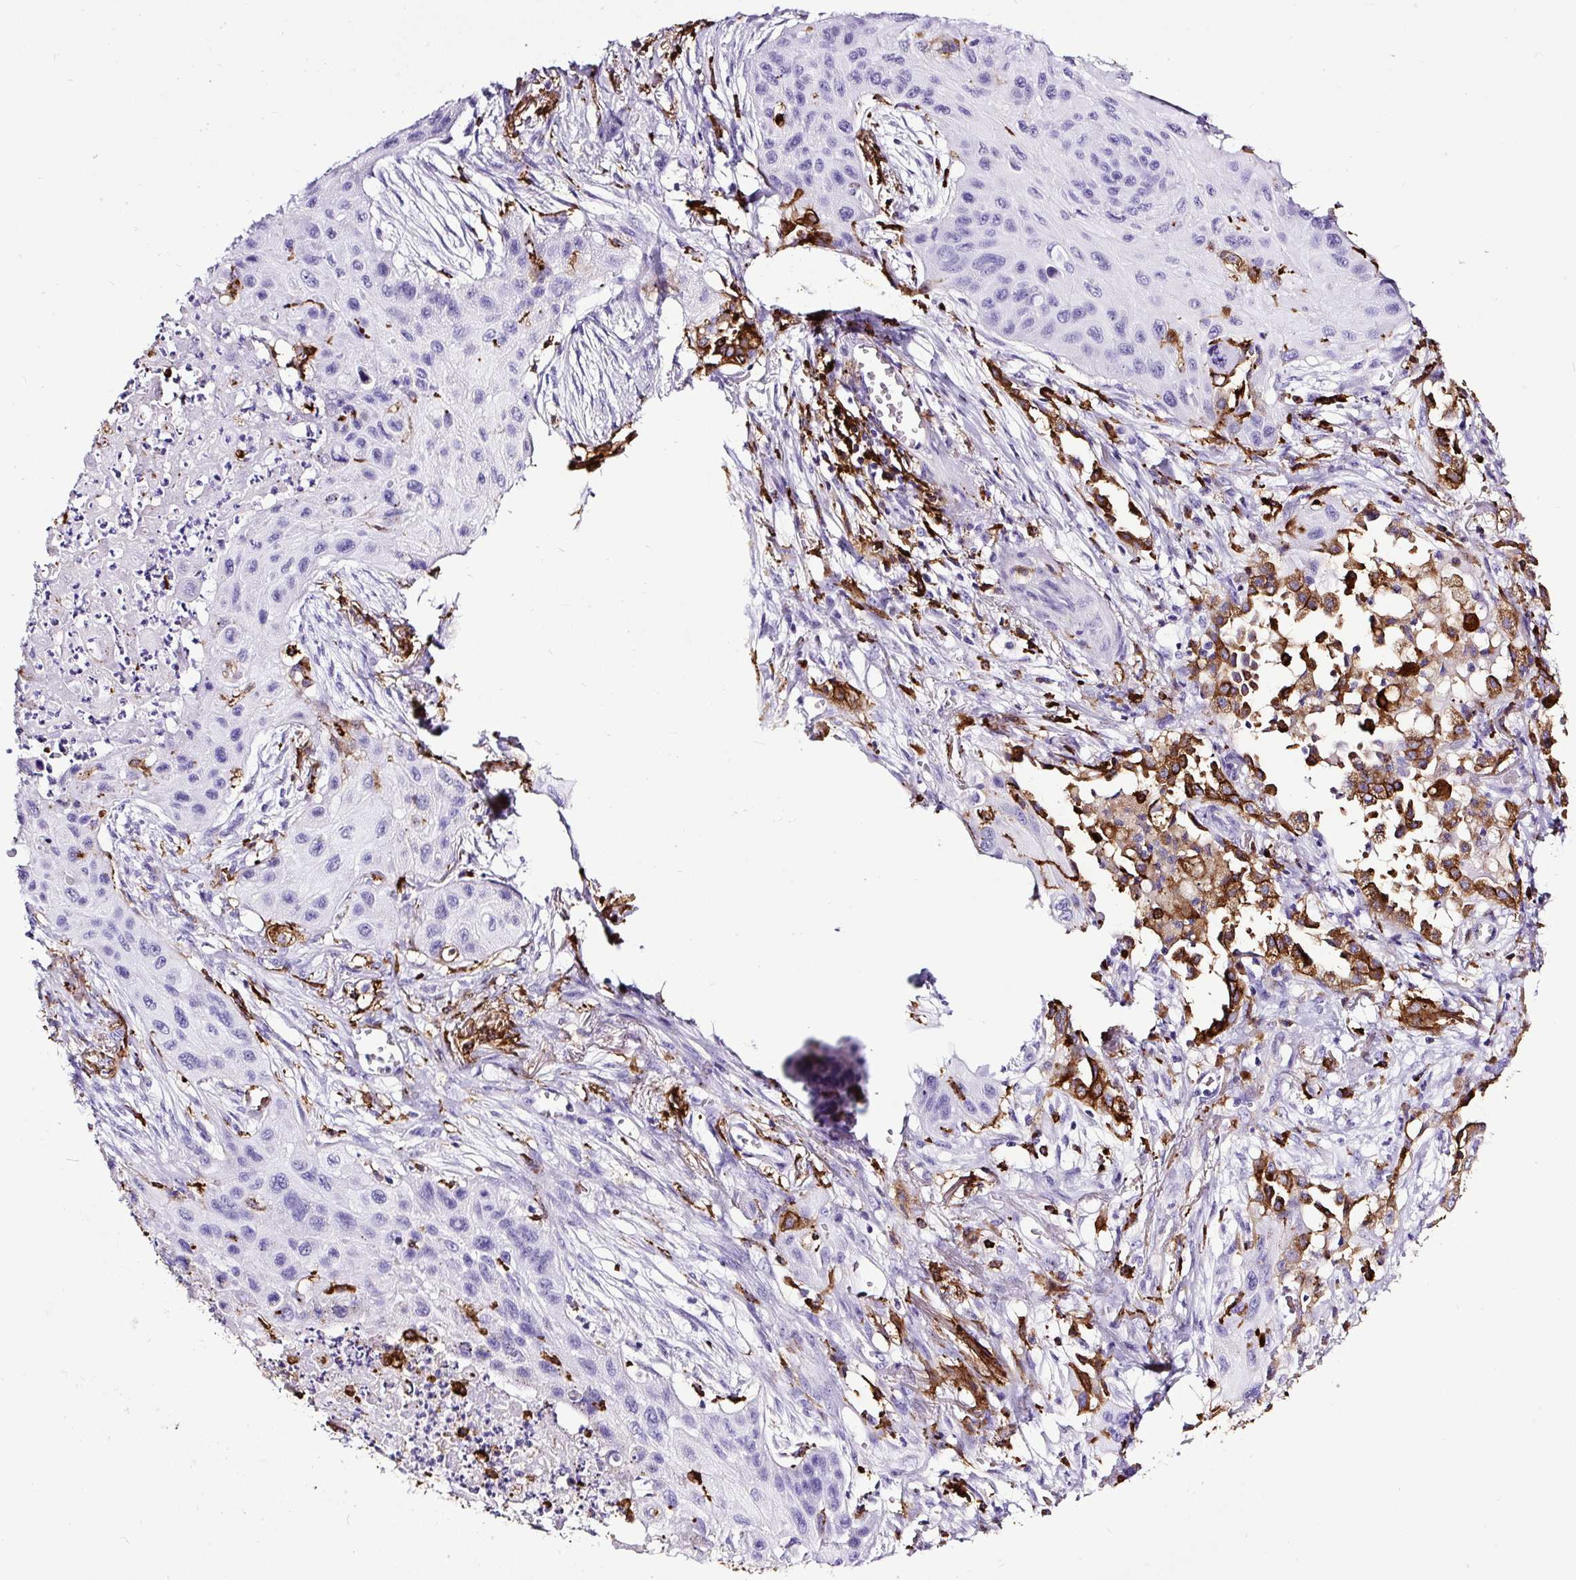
{"staining": {"intensity": "negative", "quantity": "none", "location": "none"}, "tissue": "lung cancer", "cell_type": "Tumor cells", "image_type": "cancer", "snomed": [{"axis": "morphology", "description": "Squamous cell carcinoma, NOS"}, {"axis": "topography", "description": "Lung"}], "caption": "DAB (3,3'-diaminobenzidine) immunohistochemical staining of lung cancer (squamous cell carcinoma) exhibits no significant positivity in tumor cells.", "gene": "HLA-DRA", "patient": {"sex": "male", "age": 71}}